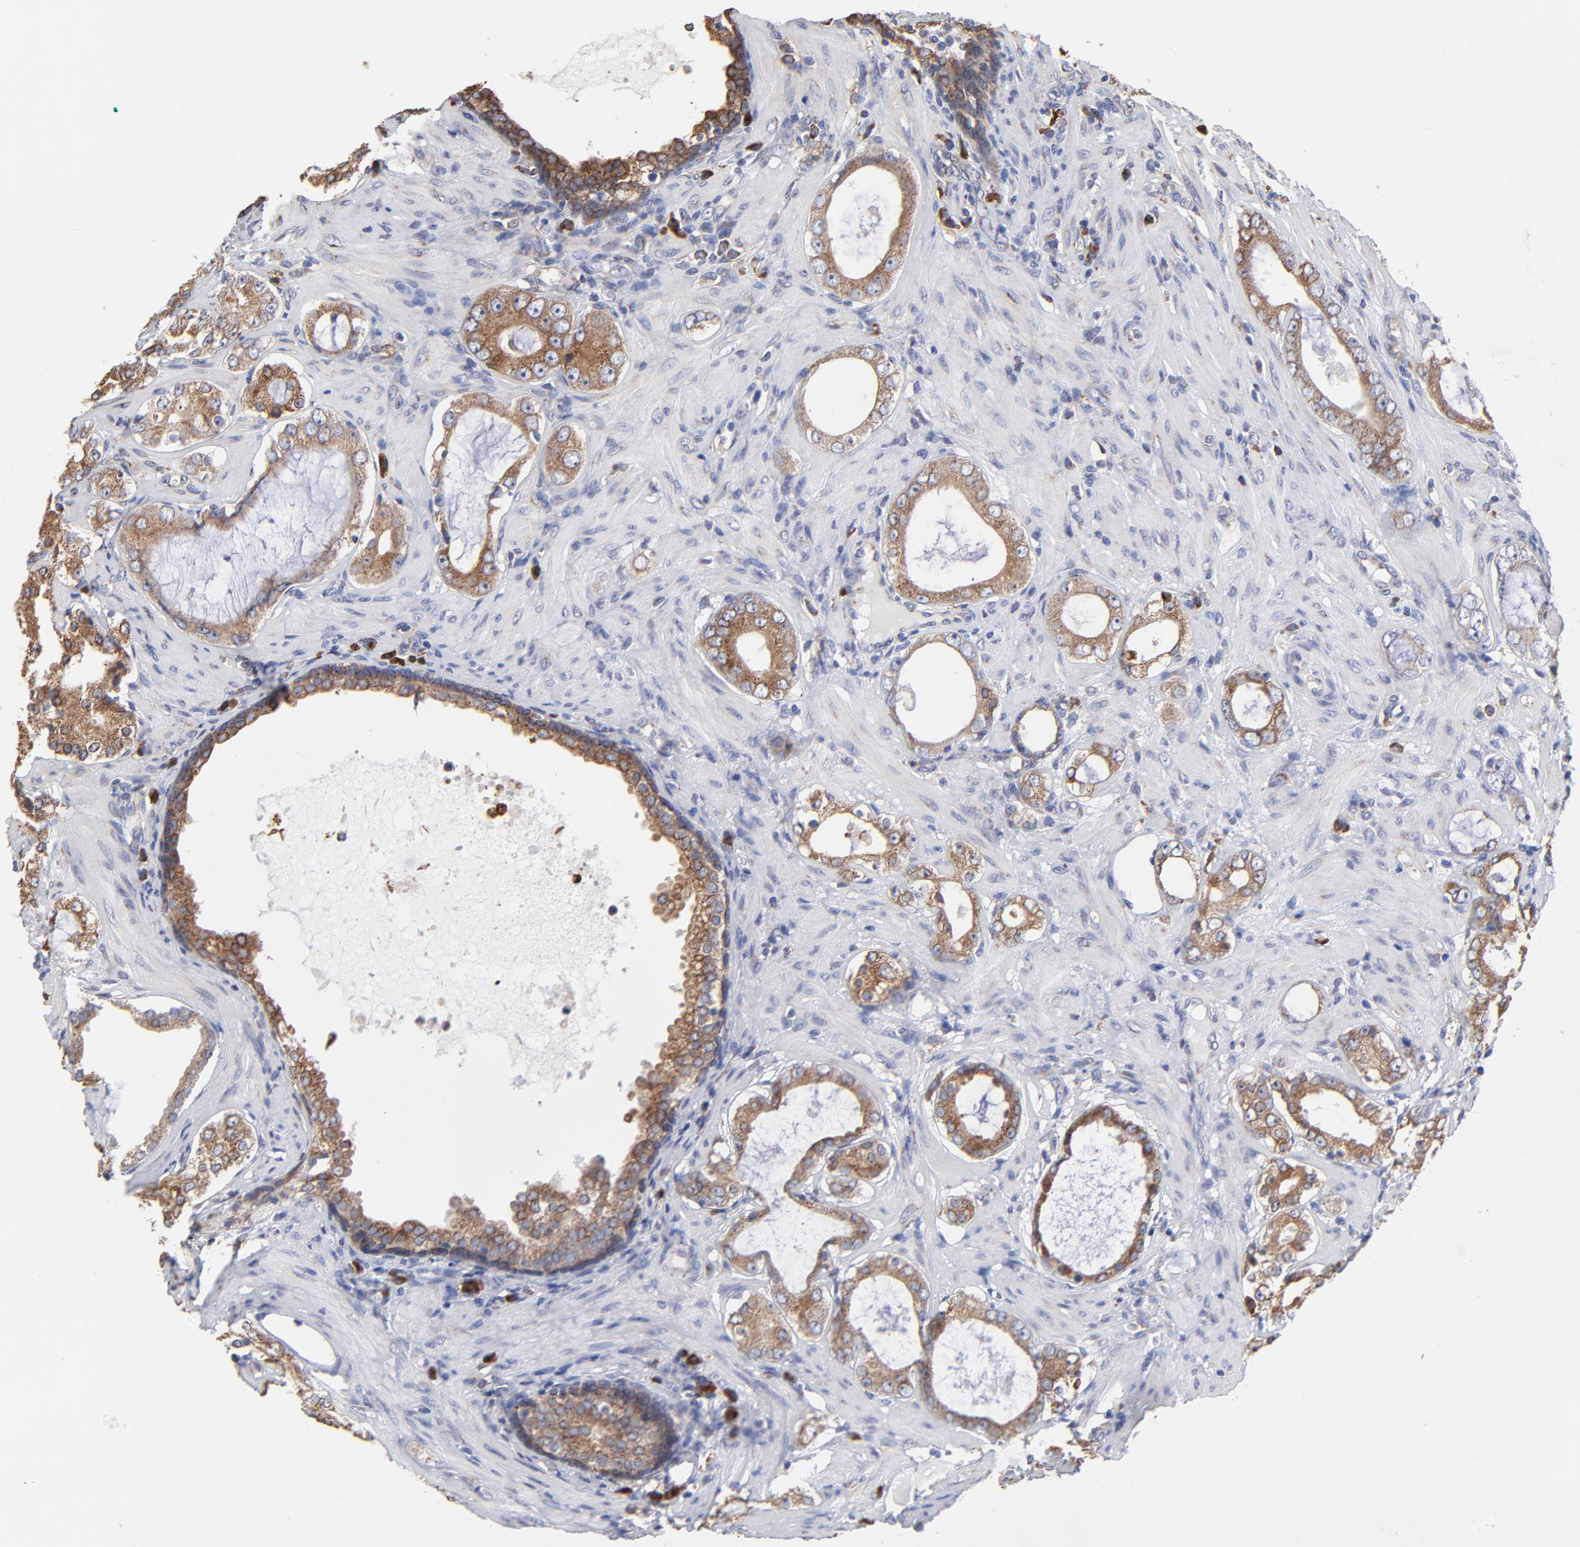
{"staining": {"intensity": "moderate", "quantity": ">75%", "location": "cytoplasmic/membranous"}, "tissue": "prostate cancer", "cell_type": "Tumor cells", "image_type": "cancer", "snomed": [{"axis": "morphology", "description": "Adenocarcinoma, Medium grade"}, {"axis": "topography", "description": "Prostate"}], "caption": "Brown immunohistochemical staining in human adenocarcinoma (medium-grade) (prostate) exhibits moderate cytoplasmic/membranous positivity in about >75% of tumor cells. The staining is performed using DAB (3,3'-diaminobenzidine) brown chromogen to label protein expression. The nuclei are counter-stained blue using hematoxylin.", "gene": "LMAN1", "patient": {"sex": "male", "age": 73}}